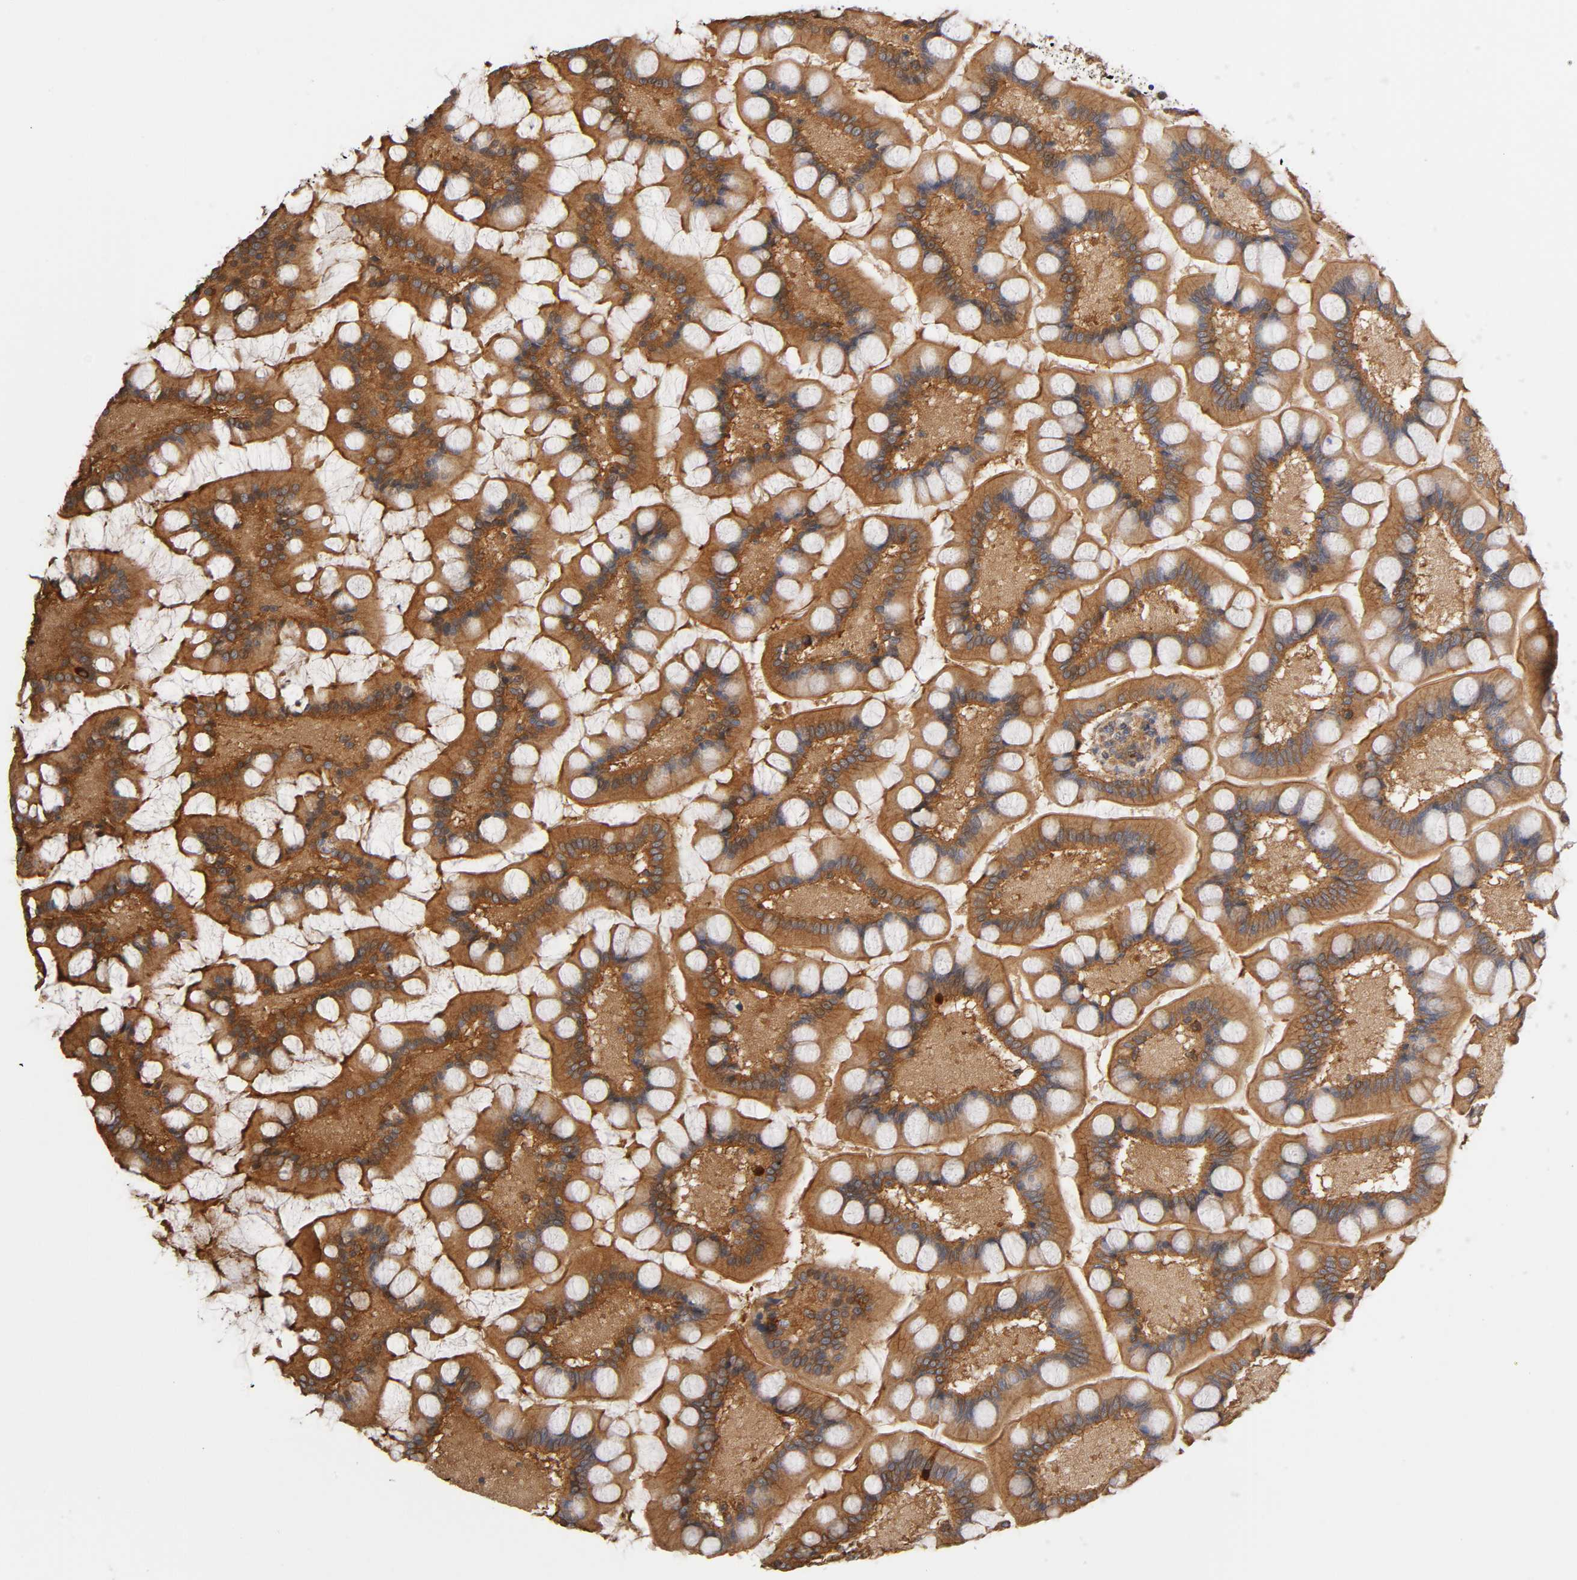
{"staining": {"intensity": "moderate", "quantity": ">75%", "location": "cytoplasmic/membranous"}, "tissue": "small intestine", "cell_type": "Glandular cells", "image_type": "normal", "snomed": [{"axis": "morphology", "description": "Normal tissue, NOS"}, {"axis": "topography", "description": "Small intestine"}], "caption": "About >75% of glandular cells in unremarkable small intestine demonstrate moderate cytoplasmic/membranous protein expression as visualized by brown immunohistochemical staining.", "gene": "LAMTOR2", "patient": {"sex": "male", "age": 41}}